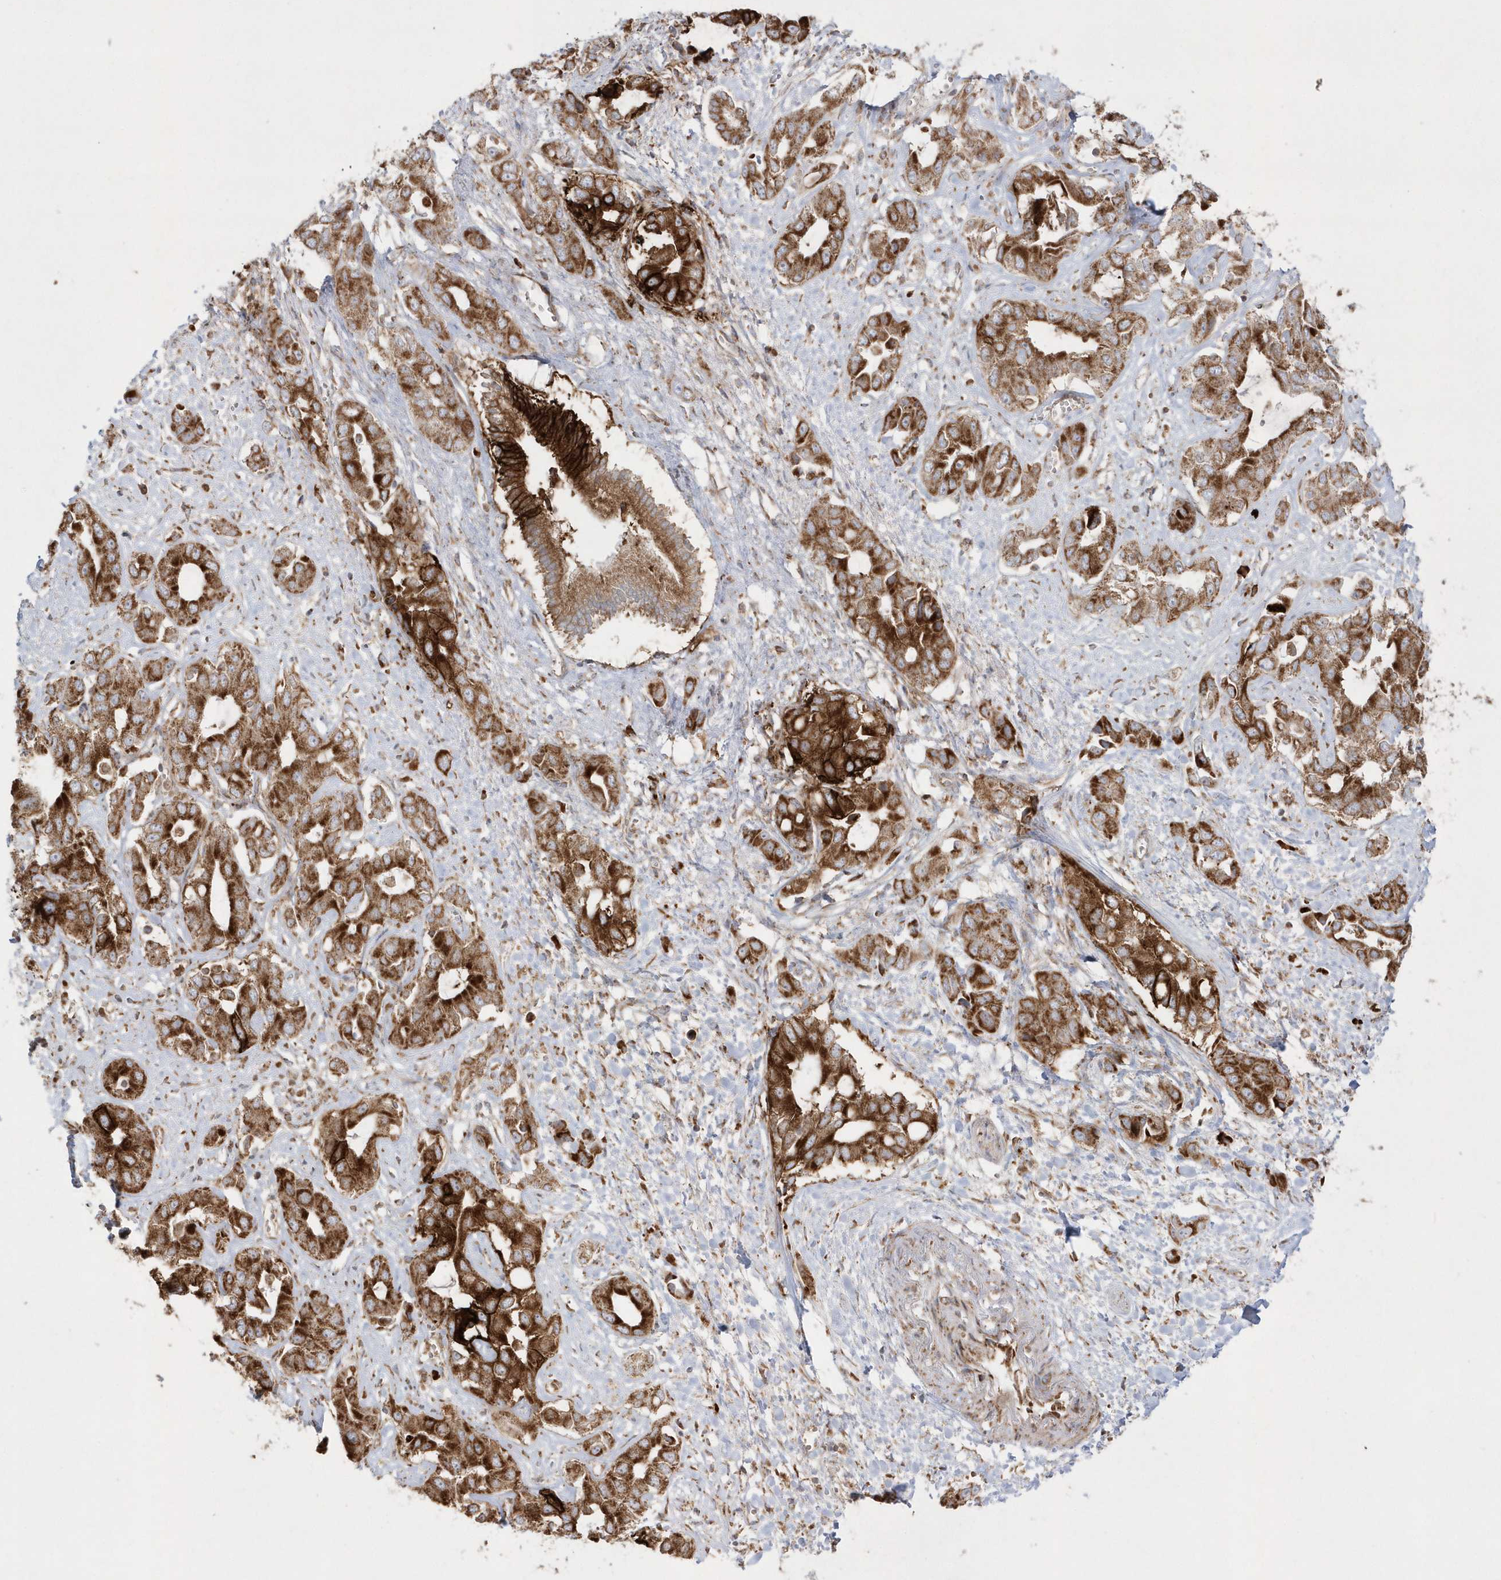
{"staining": {"intensity": "strong", "quantity": ">75%", "location": "cytoplasmic/membranous"}, "tissue": "liver cancer", "cell_type": "Tumor cells", "image_type": "cancer", "snomed": [{"axis": "morphology", "description": "Cholangiocarcinoma"}, {"axis": "topography", "description": "Liver"}], "caption": "This photomicrograph shows liver cancer (cholangiocarcinoma) stained with immunohistochemistry to label a protein in brown. The cytoplasmic/membranous of tumor cells show strong positivity for the protein. Nuclei are counter-stained blue.", "gene": "SH3BP2", "patient": {"sex": "female", "age": 52}}